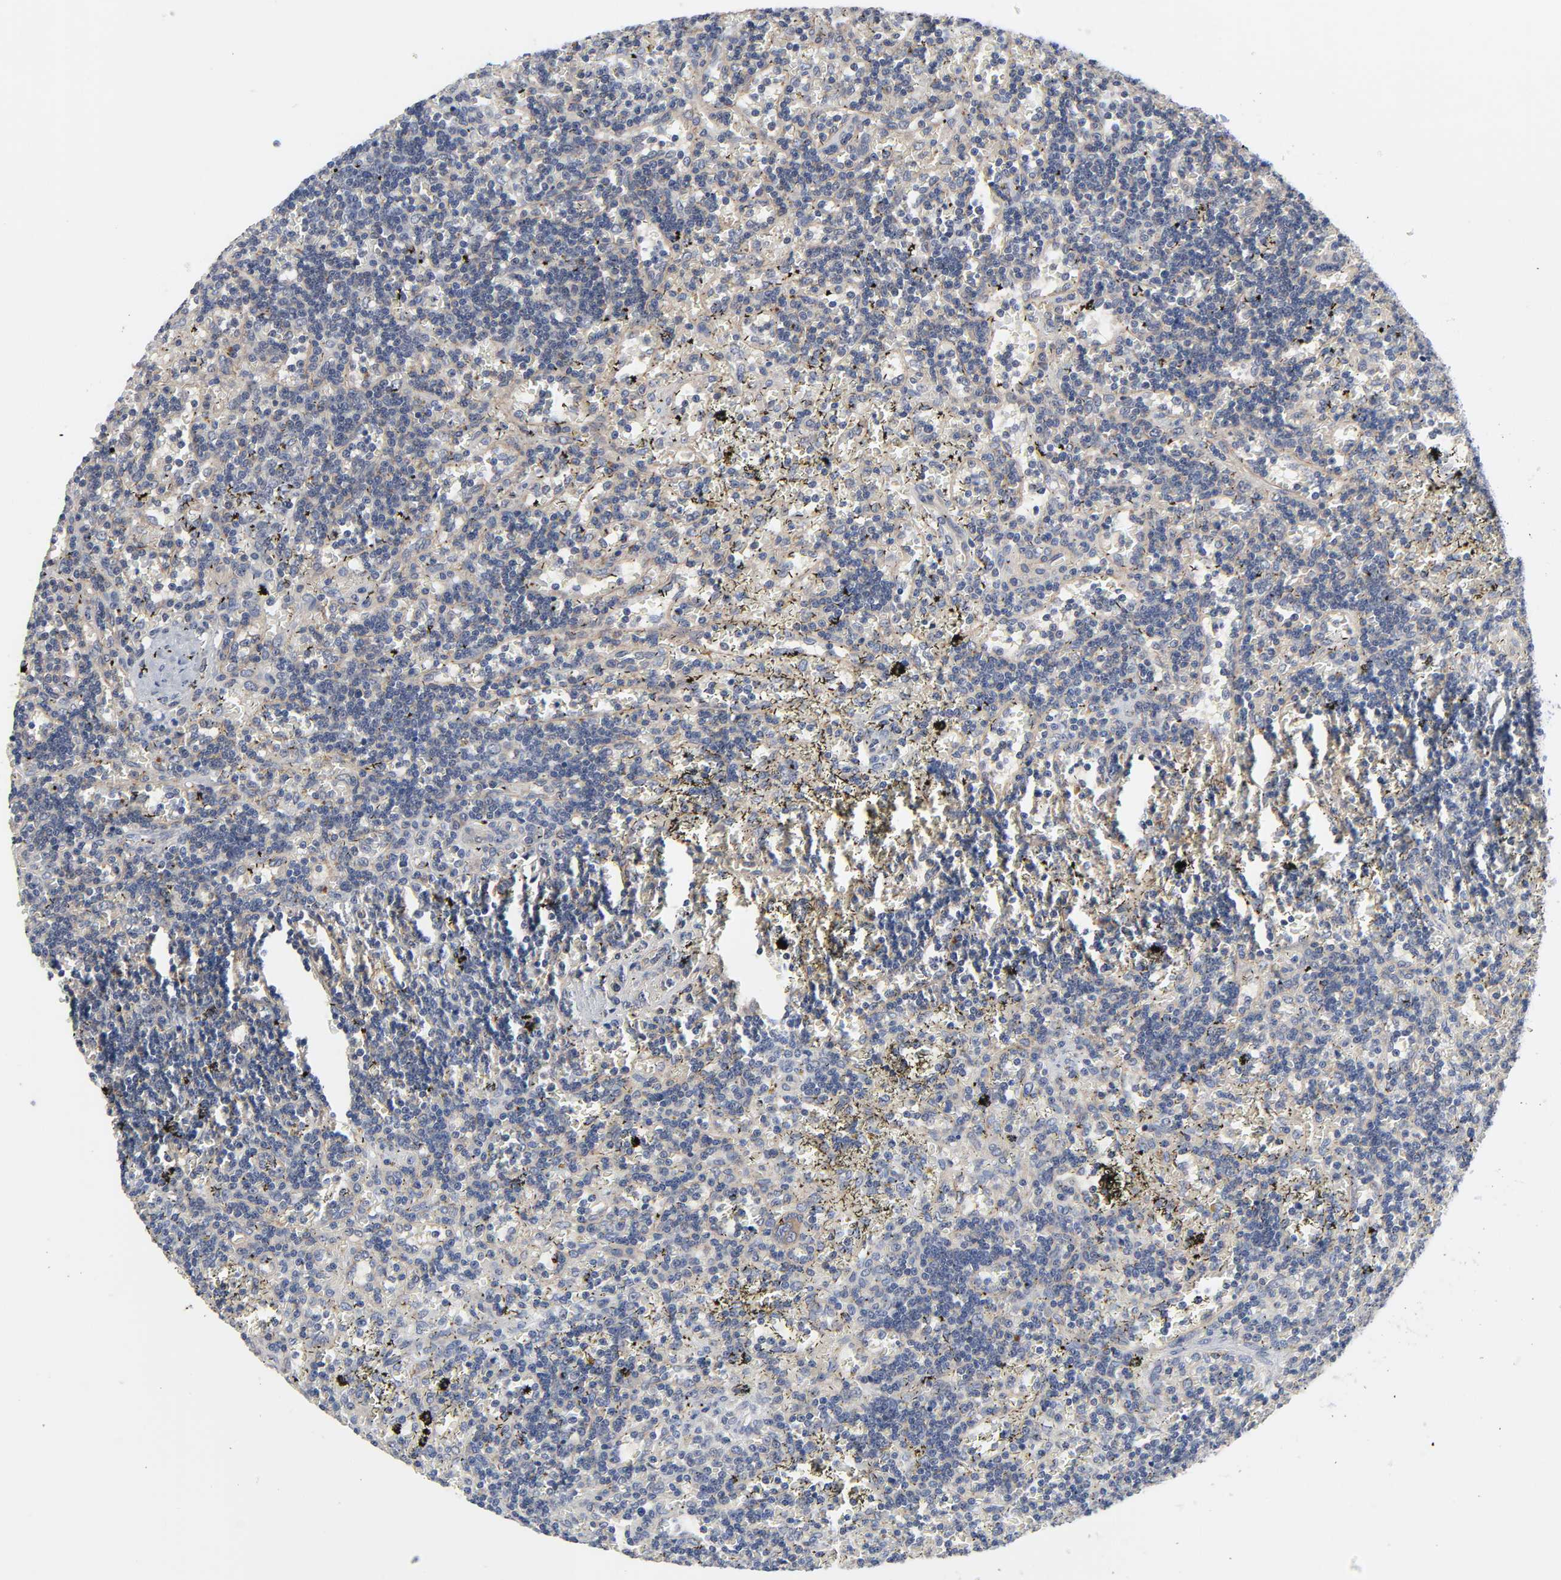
{"staining": {"intensity": "weak", "quantity": "<25%", "location": "cytoplasmic/membranous"}, "tissue": "lymphoma", "cell_type": "Tumor cells", "image_type": "cancer", "snomed": [{"axis": "morphology", "description": "Malignant lymphoma, non-Hodgkin's type, Low grade"}, {"axis": "topography", "description": "Spleen"}], "caption": "Micrograph shows no significant protein positivity in tumor cells of lymphoma.", "gene": "DDX10", "patient": {"sex": "male", "age": 60}}